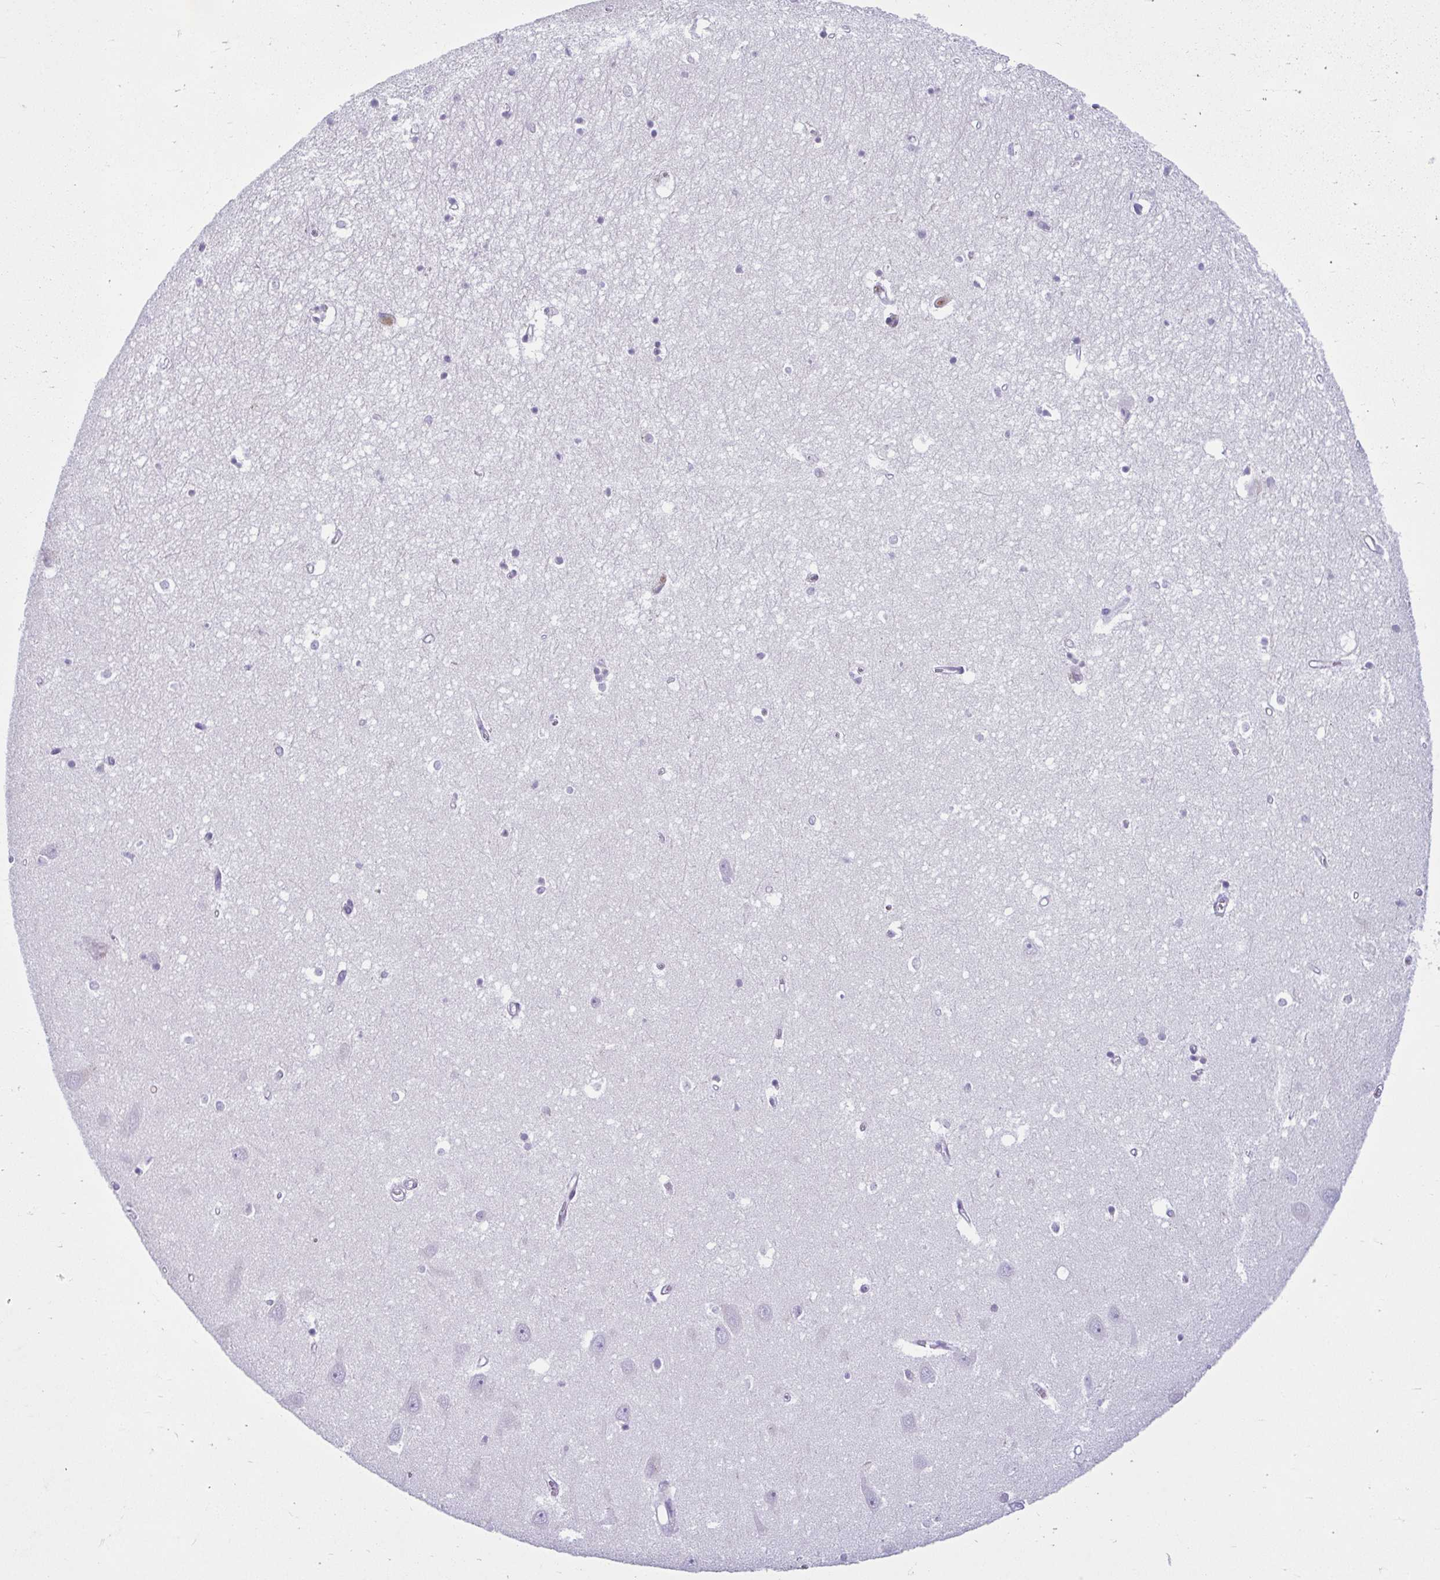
{"staining": {"intensity": "negative", "quantity": "none", "location": "none"}, "tissue": "hippocampus", "cell_type": "Glial cells", "image_type": "normal", "snomed": [{"axis": "morphology", "description": "Normal tissue, NOS"}, {"axis": "topography", "description": "Hippocampus"}], "caption": "An IHC histopathology image of unremarkable hippocampus is shown. There is no staining in glial cells of hippocampus. The staining was performed using DAB (3,3'-diaminobenzidine) to visualize the protein expression in brown, while the nuclei were stained in blue with hematoxylin (Magnification: 20x).", "gene": "CEP120", "patient": {"sex": "female", "age": 64}}